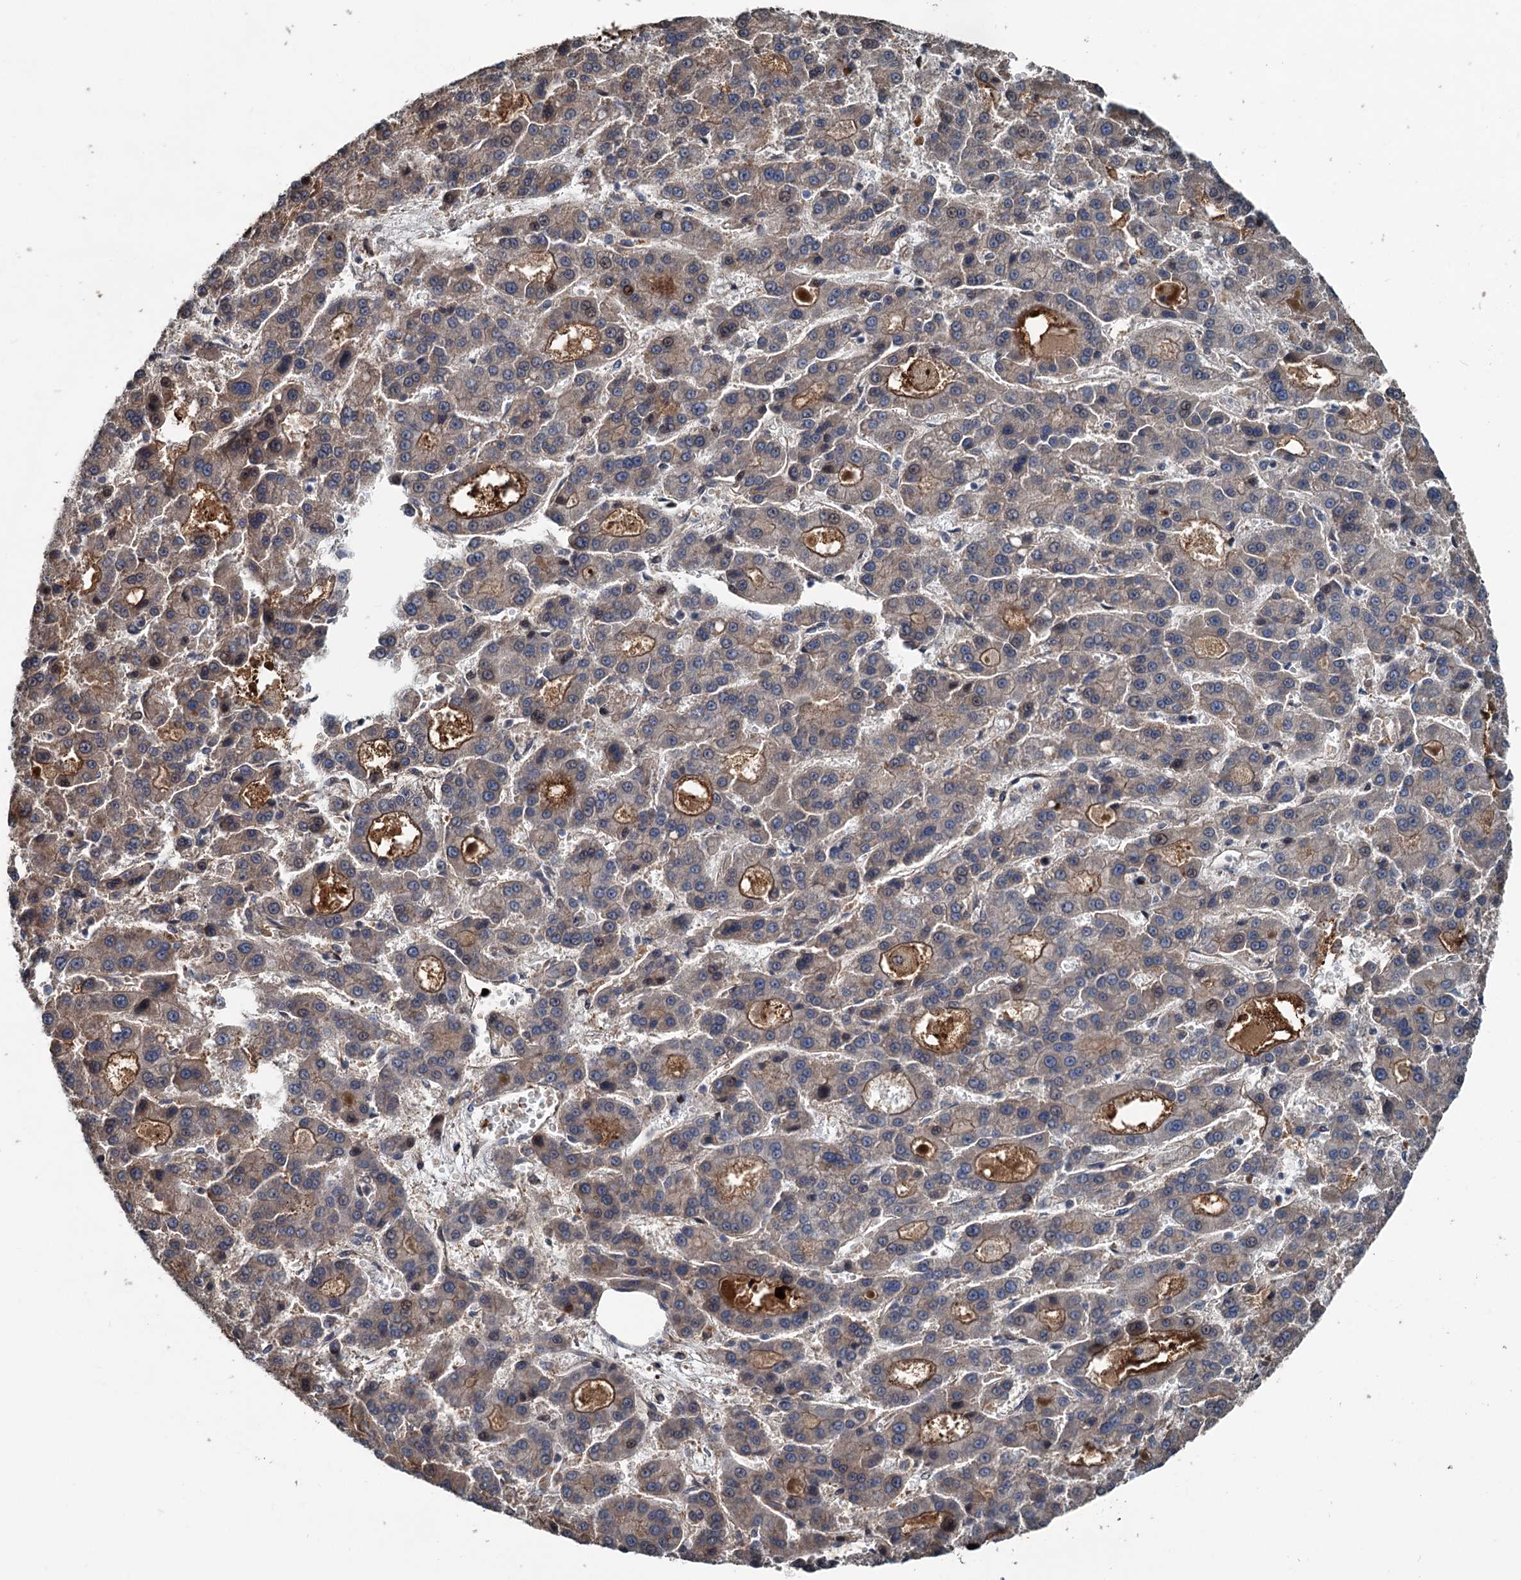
{"staining": {"intensity": "moderate", "quantity": "25%-75%", "location": "cytoplasmic/membranous"}, "tissue": "liver cancer", "cell_type": "Tumor cells", "image_type": "cancer", "snomed": [{"axis": "morphology", "description": "Carcinoma, Hepatocellular, NOS"}, {"axis": "topography", "description": "Liver"}], "caption": "This is a photomicrograph of immunohistochemistry staining of liver hepatocellular carcinoma, which shows moderate expression in the cytoplasmic/membranous of tumor cells.", "gene": "TEDC1", "patient": {"sex": "male", "age": 70}}